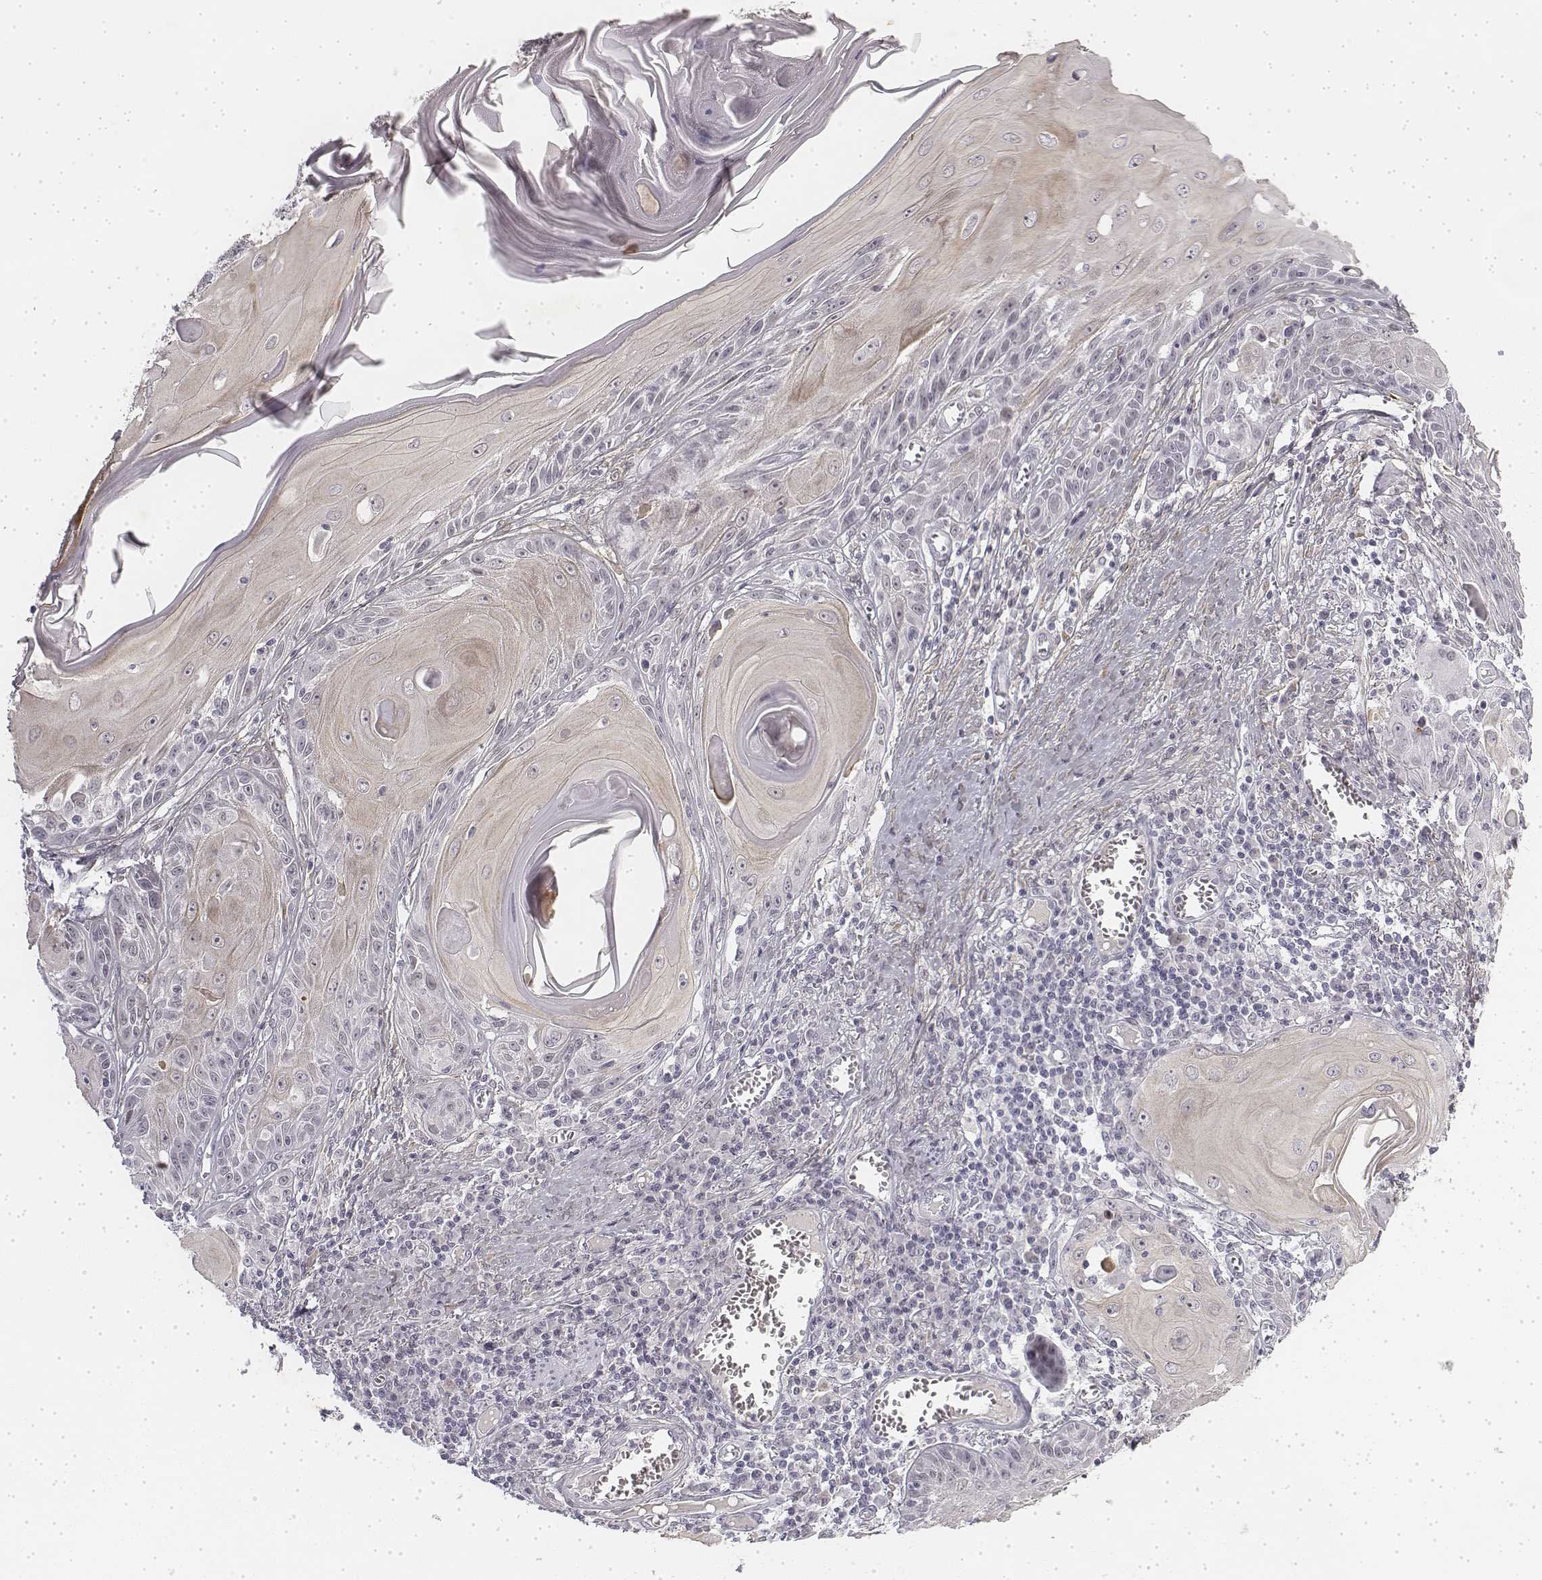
{"staining": {"intensity": "negative", "quantity": "none", "location": "none"}, "tissue": "skin cancer", "cell_type": "Tumor cells", "image_type": "cancer", "snomed": [{"axis": "morphology", "description": "Squamous cell carcinoma, NOS"}, {"axis": "topography", "description": "Skin"}, {"axis": "topography", "description": "Vulva"}], "caption": "This is an immunohistochemistry (IHC) photomicrograph of skin cancer. There is no positivity in tumor cells.", "gene": "KRT84", "patient": {"sex": "female", "age": 85}}